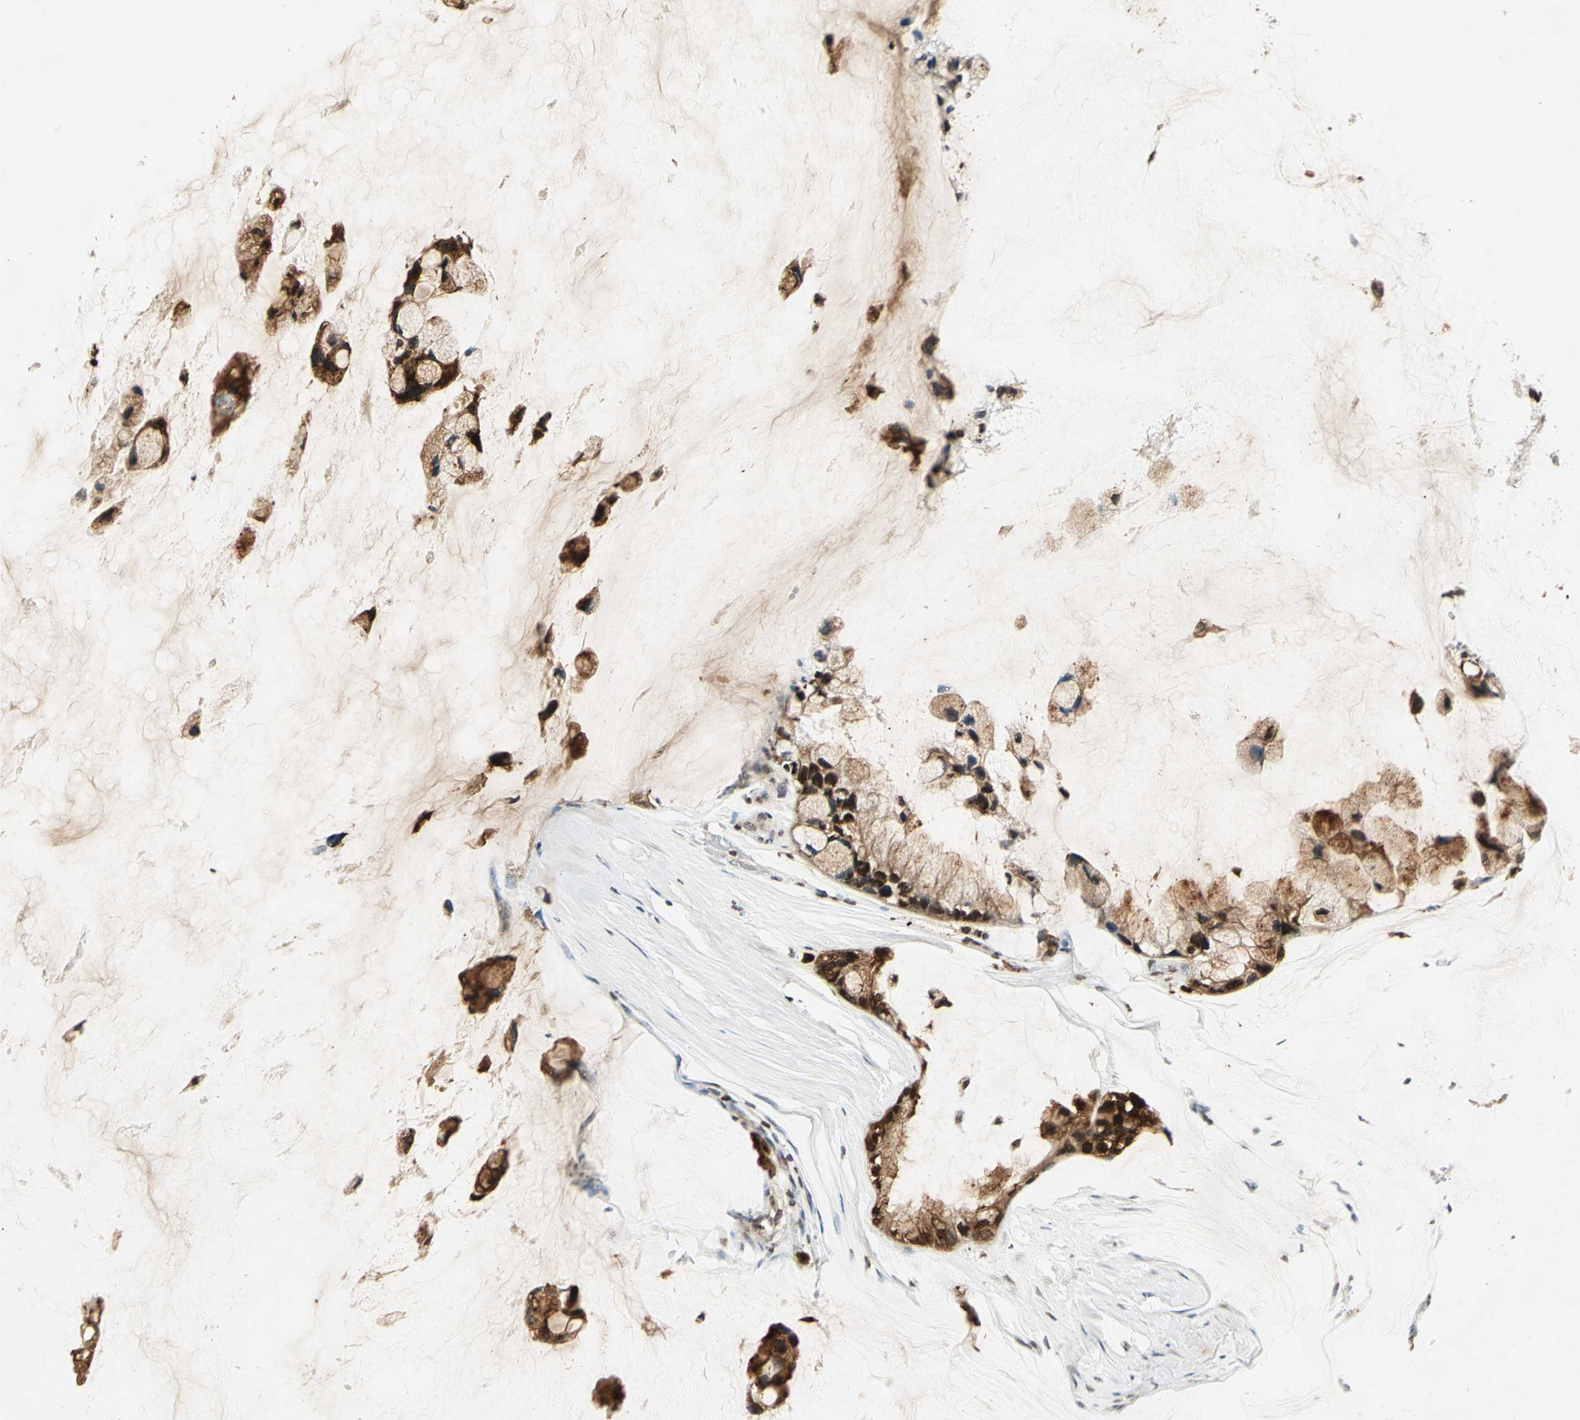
{"staining": {"intensity": "strong", "quantity": "25%-75%", "location": "cytoplasmic/membranous"}, "tissue": "ovarian cancer", "cell_type": "Tumor cells", "image_type": "cancer", "snomed": [{"axis": "morphology", "description": "Cystadenocarcinoma, mucinous, NOS"}, {"axis": "topography", "description": "Ovary"}], "caption": "Immunohistochemical staining of ovarian cancer (mucinous cystadenocarcinoma) reveals high levels of strong cytoplasmic/membranous expression in about 25%-75% of tumor cells.", "gene": "LGALS3", "patient": {"sex": "female", "age": 39}}